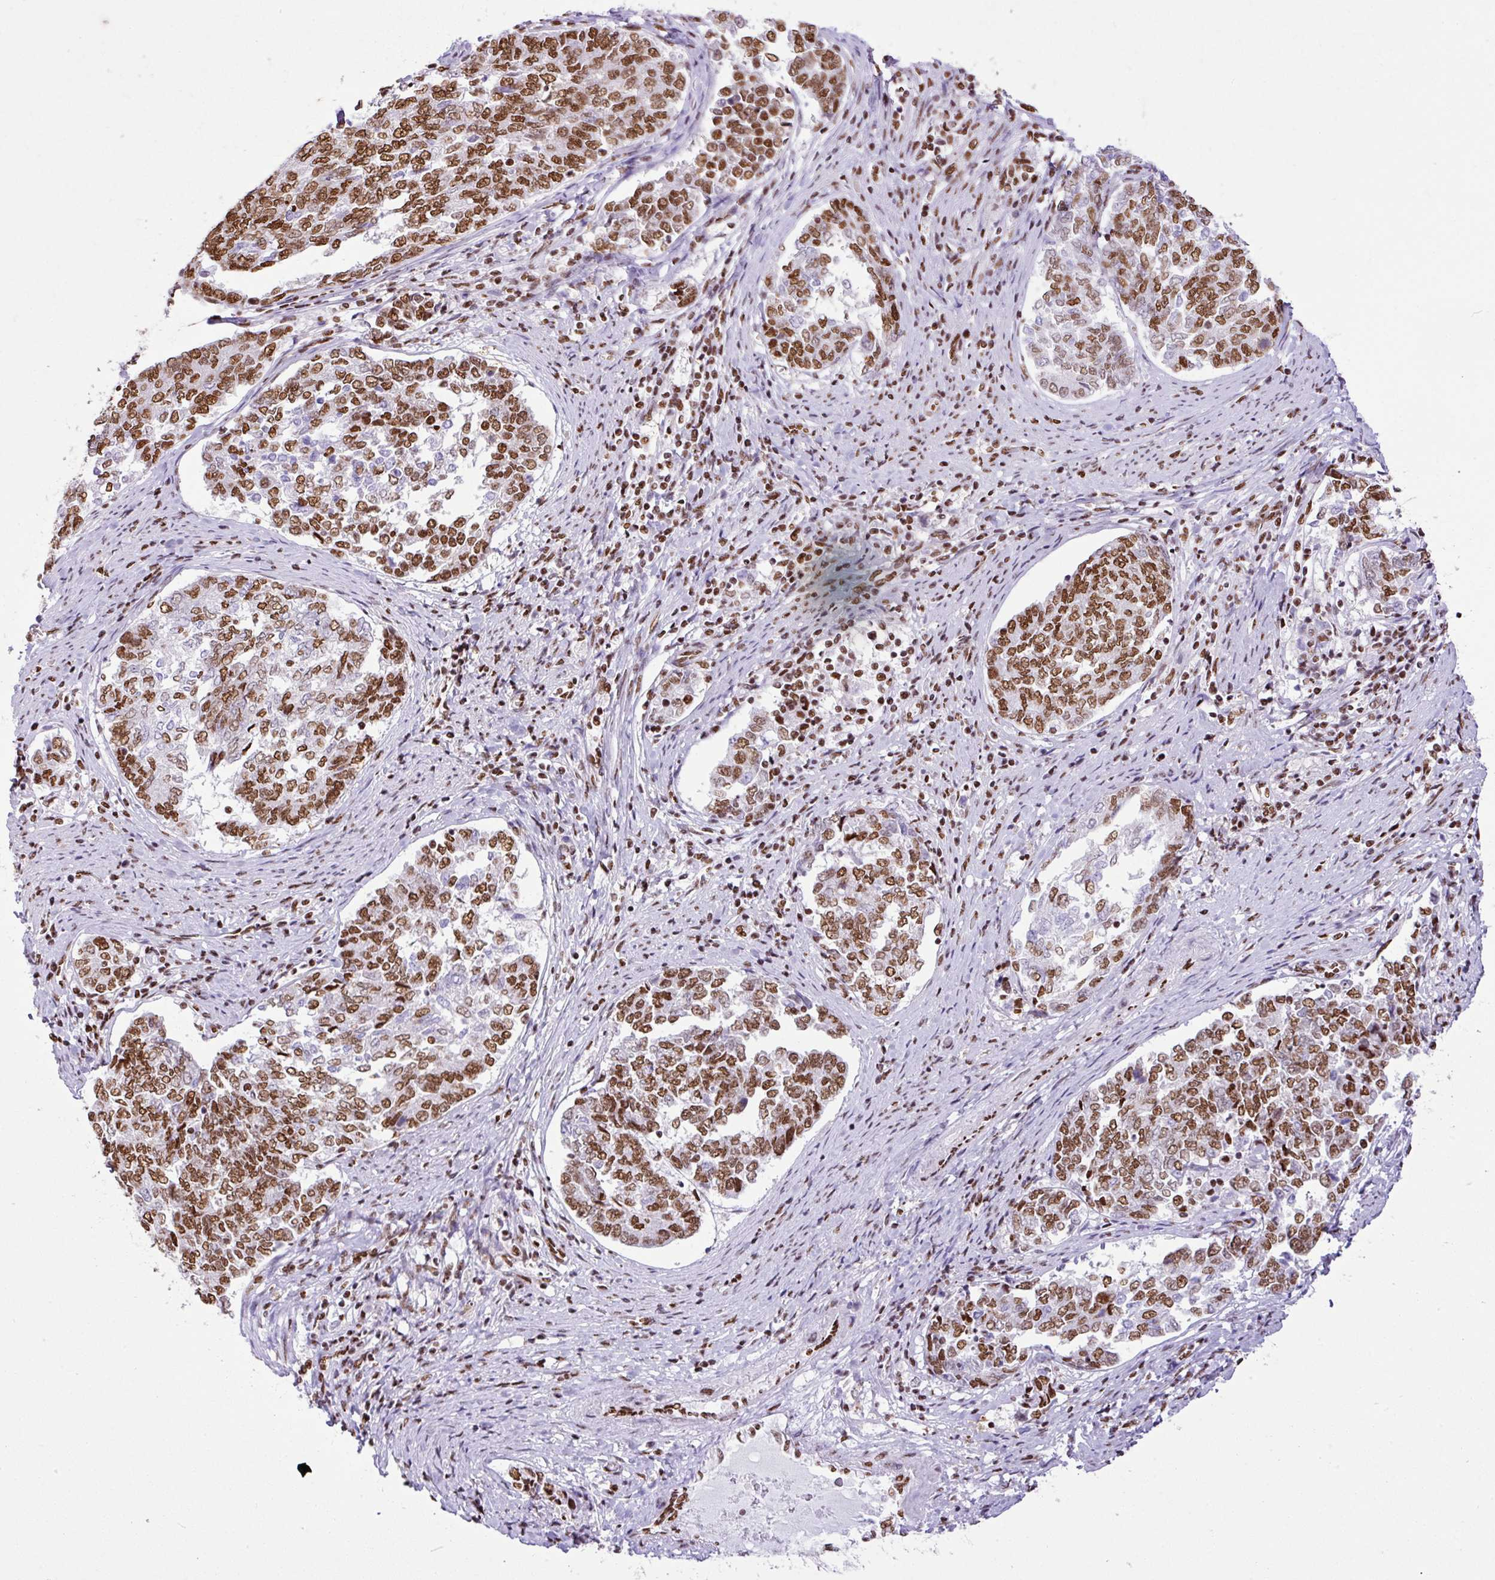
{"staining": {"intensity": "strong", "quantity": ">75%", "location": "nuclear"}, "tissue": "endometrial cancer", "cell_type": "Tumor cells", "image_type": "cancer", "snomed": [{"axis": "morphology", "description": "Adenocarcinoma, NOS"}, {"axis": "topography", "description": "Endometrium"}], "caption": "Immunohistochemistry (IHC) histopathology image of neoplastic tissue: human endometrial adenocarcinoma stained using IHC demonstrates high levels of strong protein expression localized specifically in the nuclear of tumor cells, appearing as a nuclear brown color.", "gene": "RARG", "patient": {"sex": "female", "age": 80}}